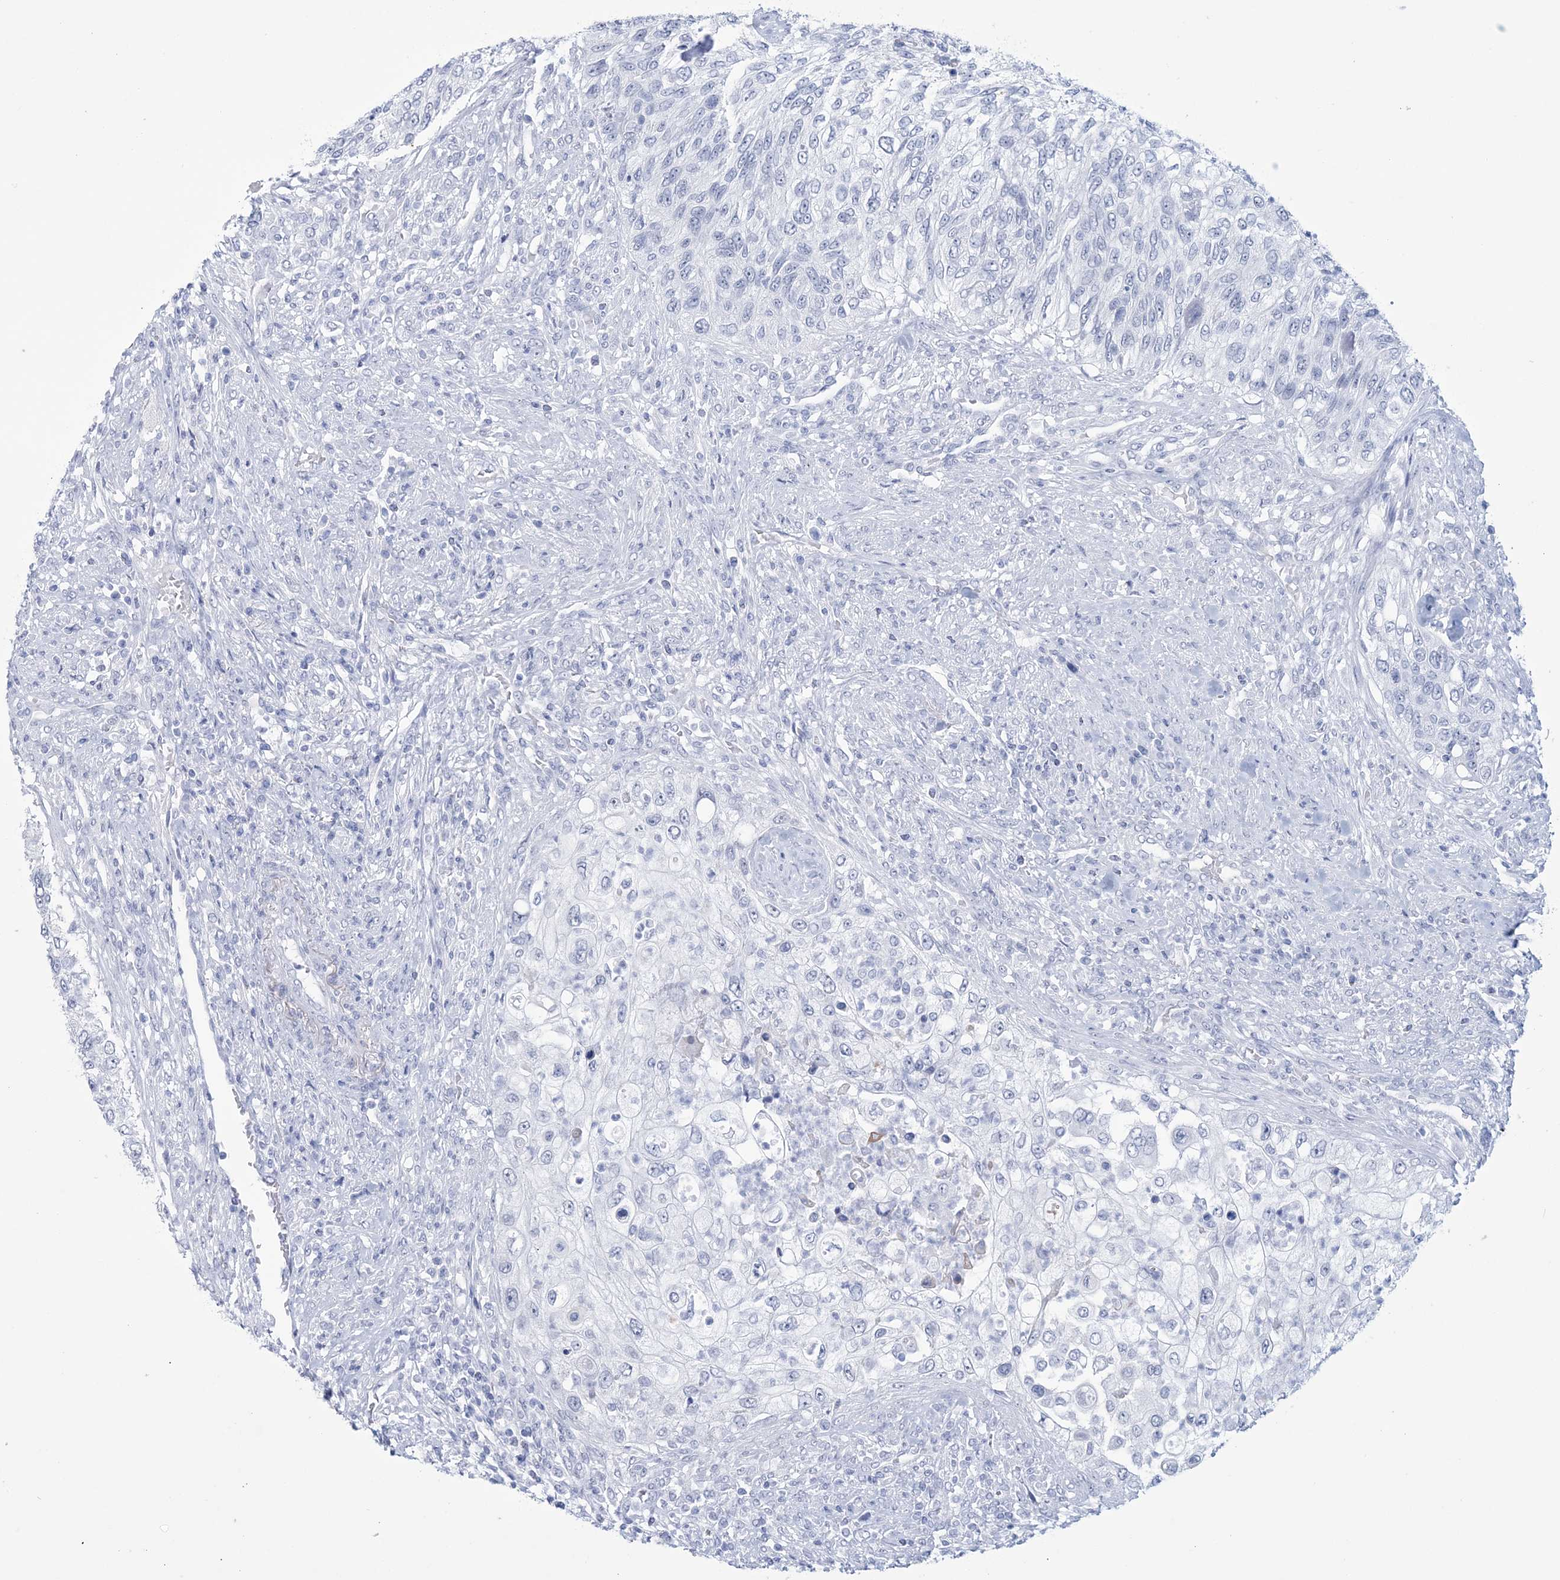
{"staining": {"intensity": "negative", "quantity": "none", "location": "none"}, "tissue": "urothelial cancer", "cell_type": "Tumor cells", "image_type": "cancer", "snomed": [{"axis": "morphology", "description": "Urothelial carcinoma, High grade"}, {"axis": "topography", "description": "Urinary bladder"}], "caption": "An immunohistochemistry photomicrograph of urothelial carcinoma (high-grade) is shown. There is no staining in tumor cells of urothelial carcinoma (high-grade).", "gene": "DPCD", "patient": {"sex": "female", "age": 60}}